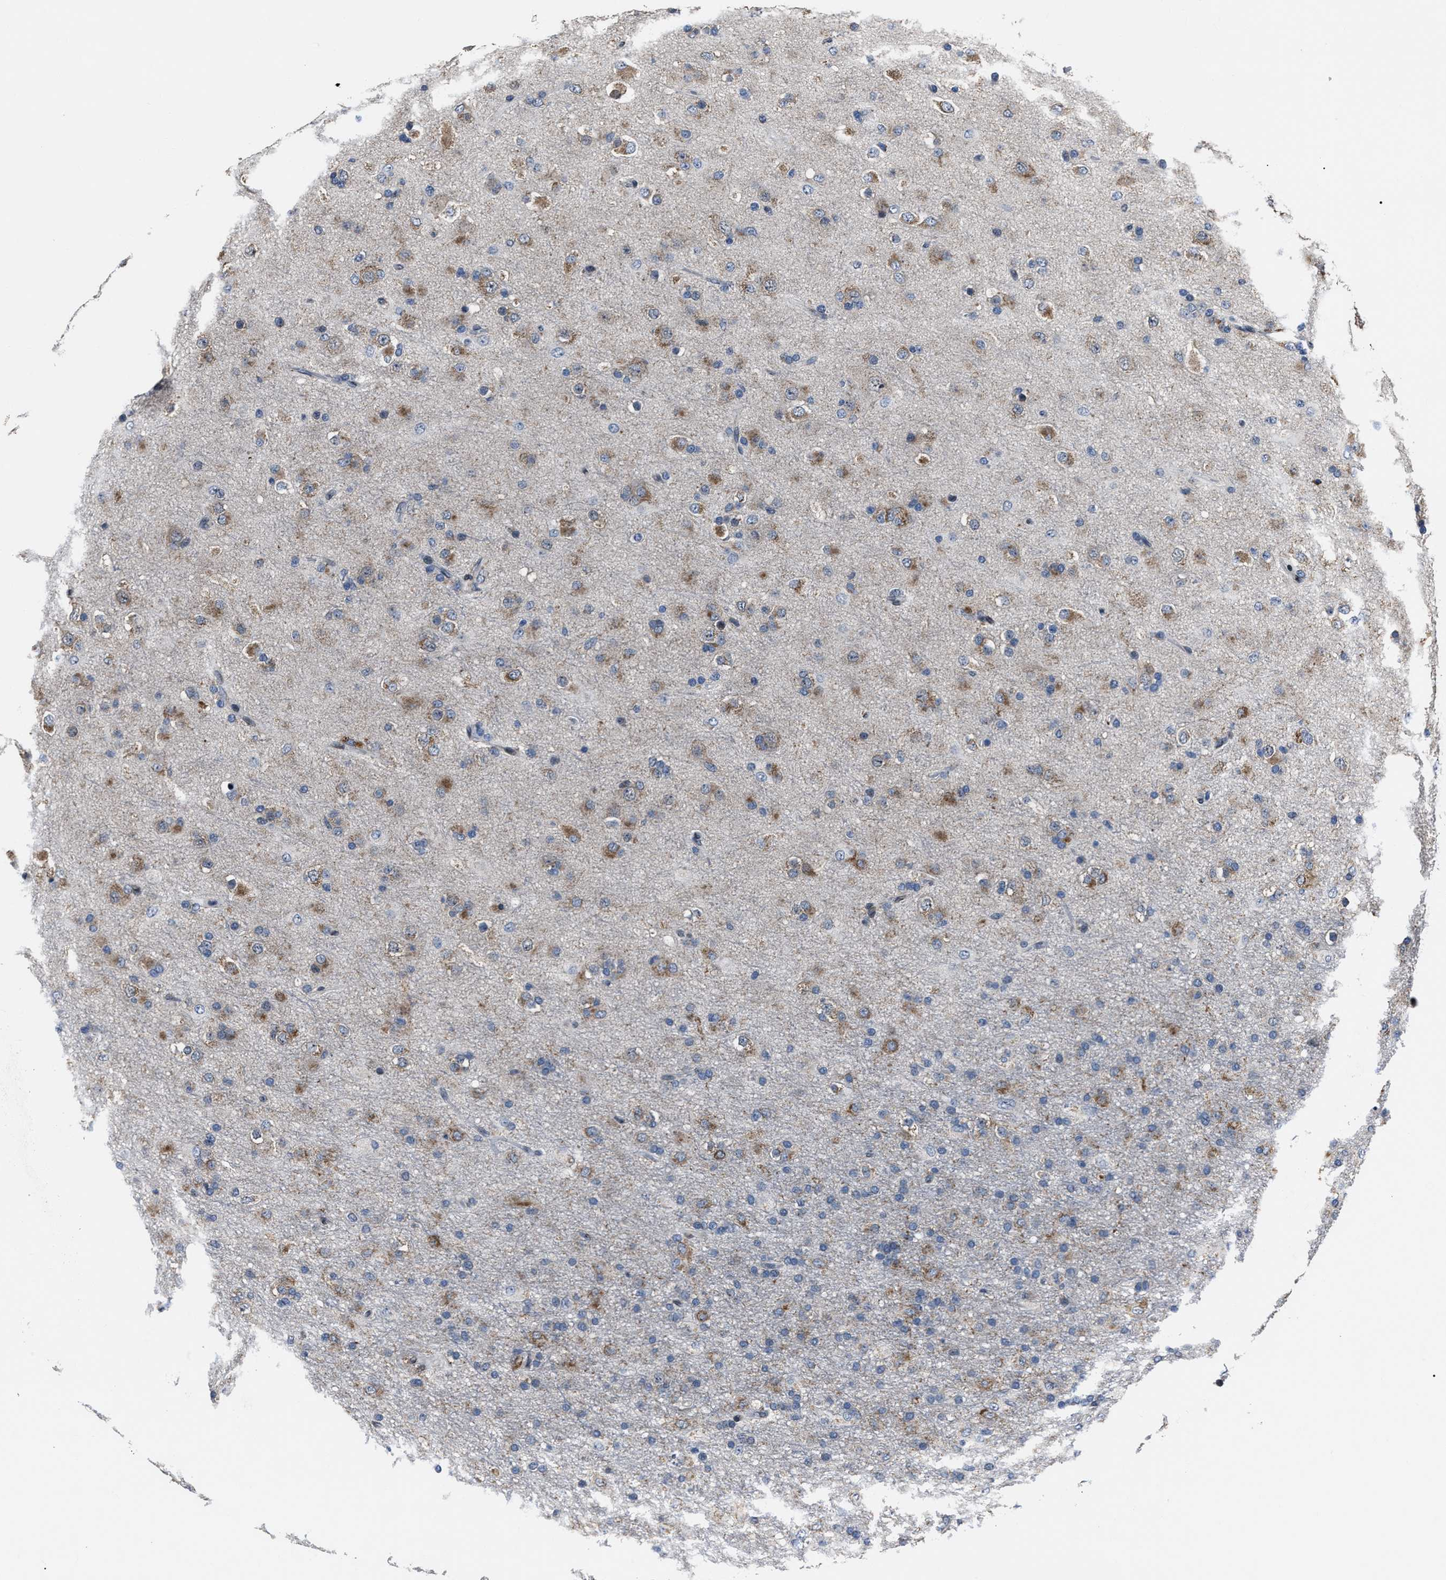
{"staining": {"intensity": "moderate", "quantity": "25%-75%", "location": "cytoplasmic/membranous"}, "tissue": "glioma", "cell_type": "Tumor cells", "image_type": "cancer", "snomed": [{"axis": "morphology", "description": "Glioma, malignant, Low grade"}, {"axis": "topography", "description": "Brain"}], "caption": "A photomicrograph of malignant glioma (low-grade) stained for a protein displays moderate cytoplasmic/membranous brown staining in tumor cells.", "gene": "LRRC14", "patient": {"sex": "male", "age": 65}}